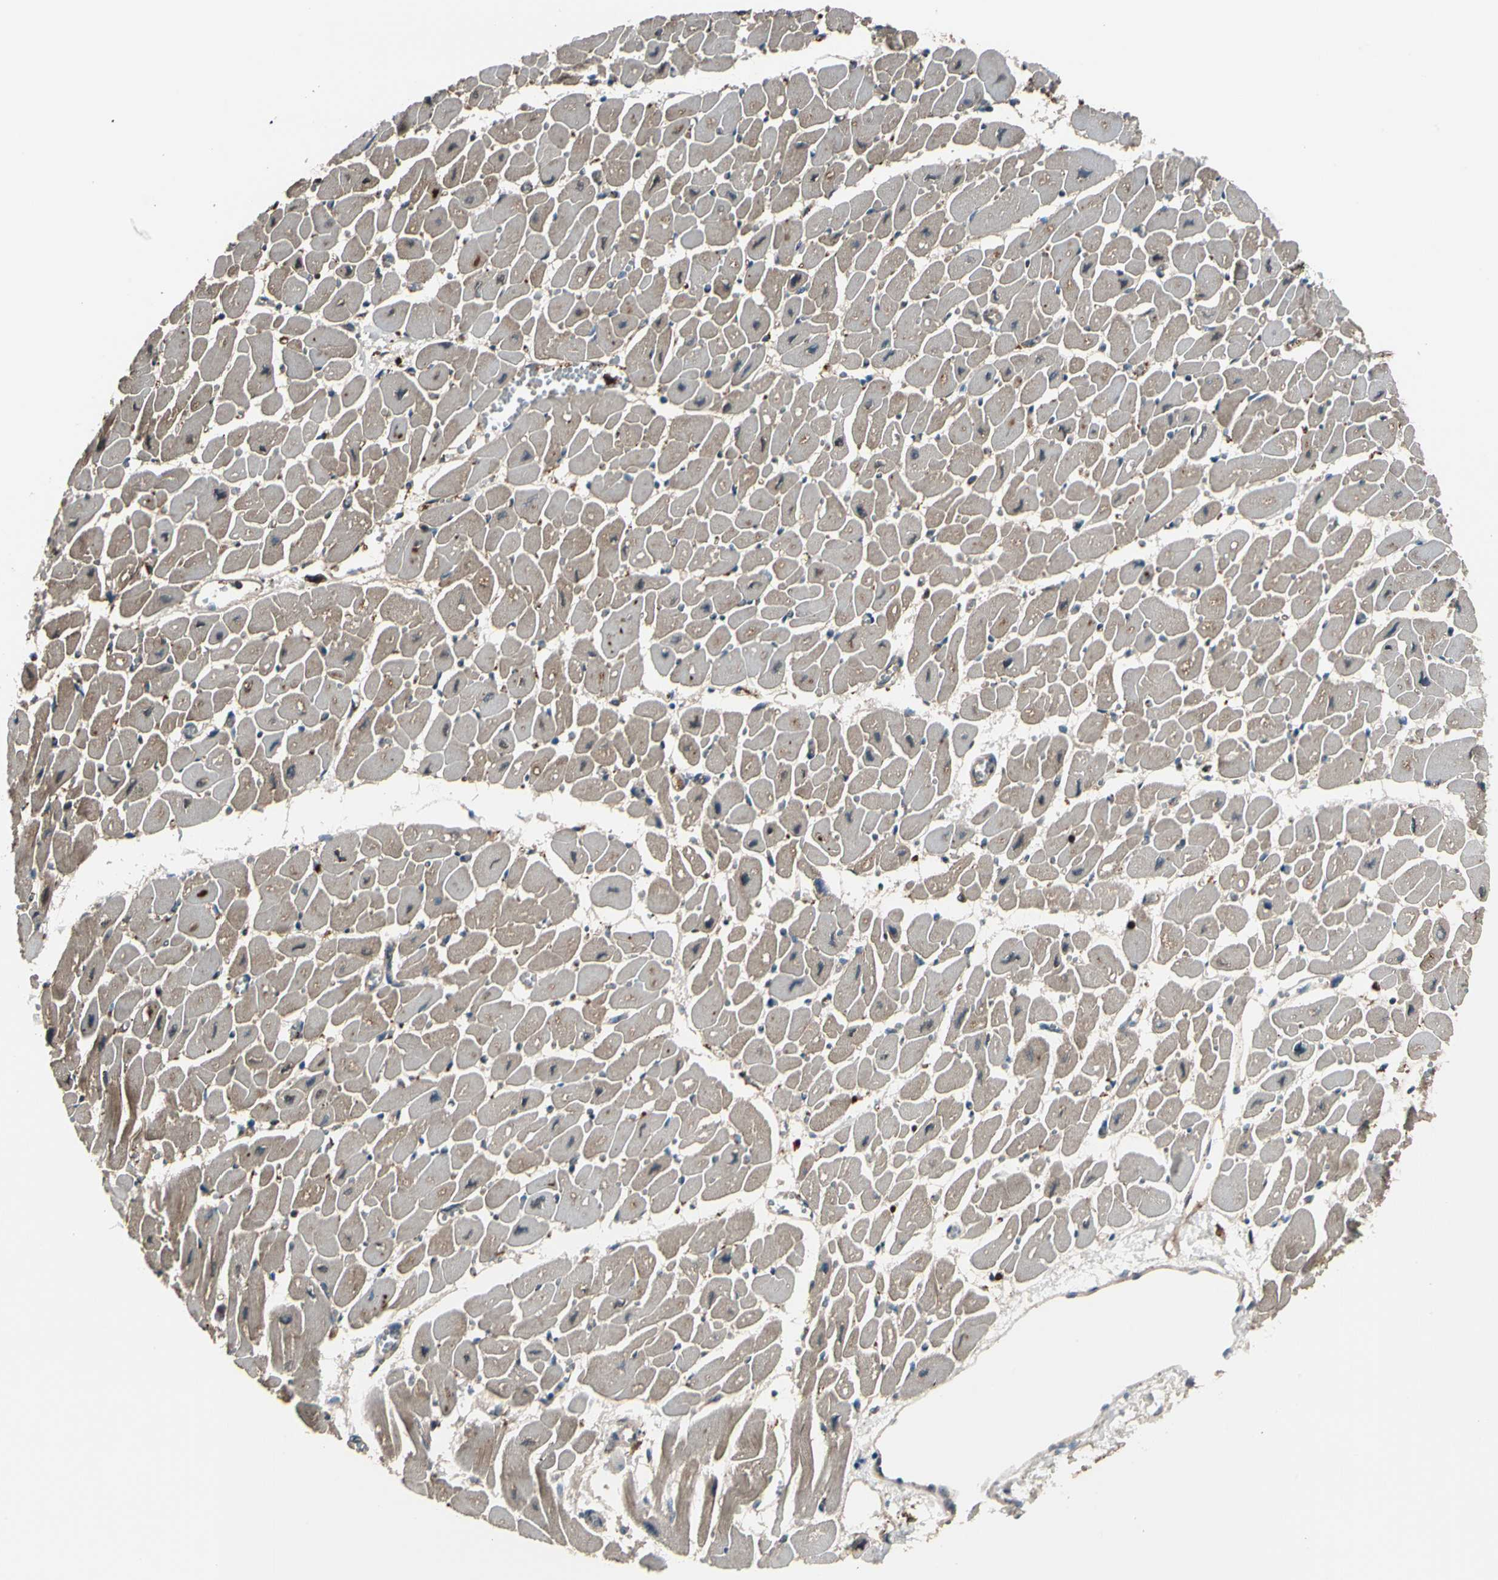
{"staining": {"intensity": "weak", "quantity": "25%-75%", "location": "cytoplasmic/membranous"}, "tissue": "heart muscle", "cell_type": "Cardiomyocytes", "image_type": "normal", "snomed": [{"axis": "morphology", "description": "Normal tissue, NOS"}, {"axis": "topography", "description": "Heart"}], "caption": "The image reveals a brown stain indicating the presence of a protein in the cytoplasmic/membranous of cardiomyocytes in heart muscle. The staining was performed using DAB (3,3'-diaminobenzidine) to visualize the protein expression in brown, while the nuclei were stained in blue with hematoxylin (Magnification: 20x).", "gene": "STX11", "patient": {"sex": "female", "age": 54}}